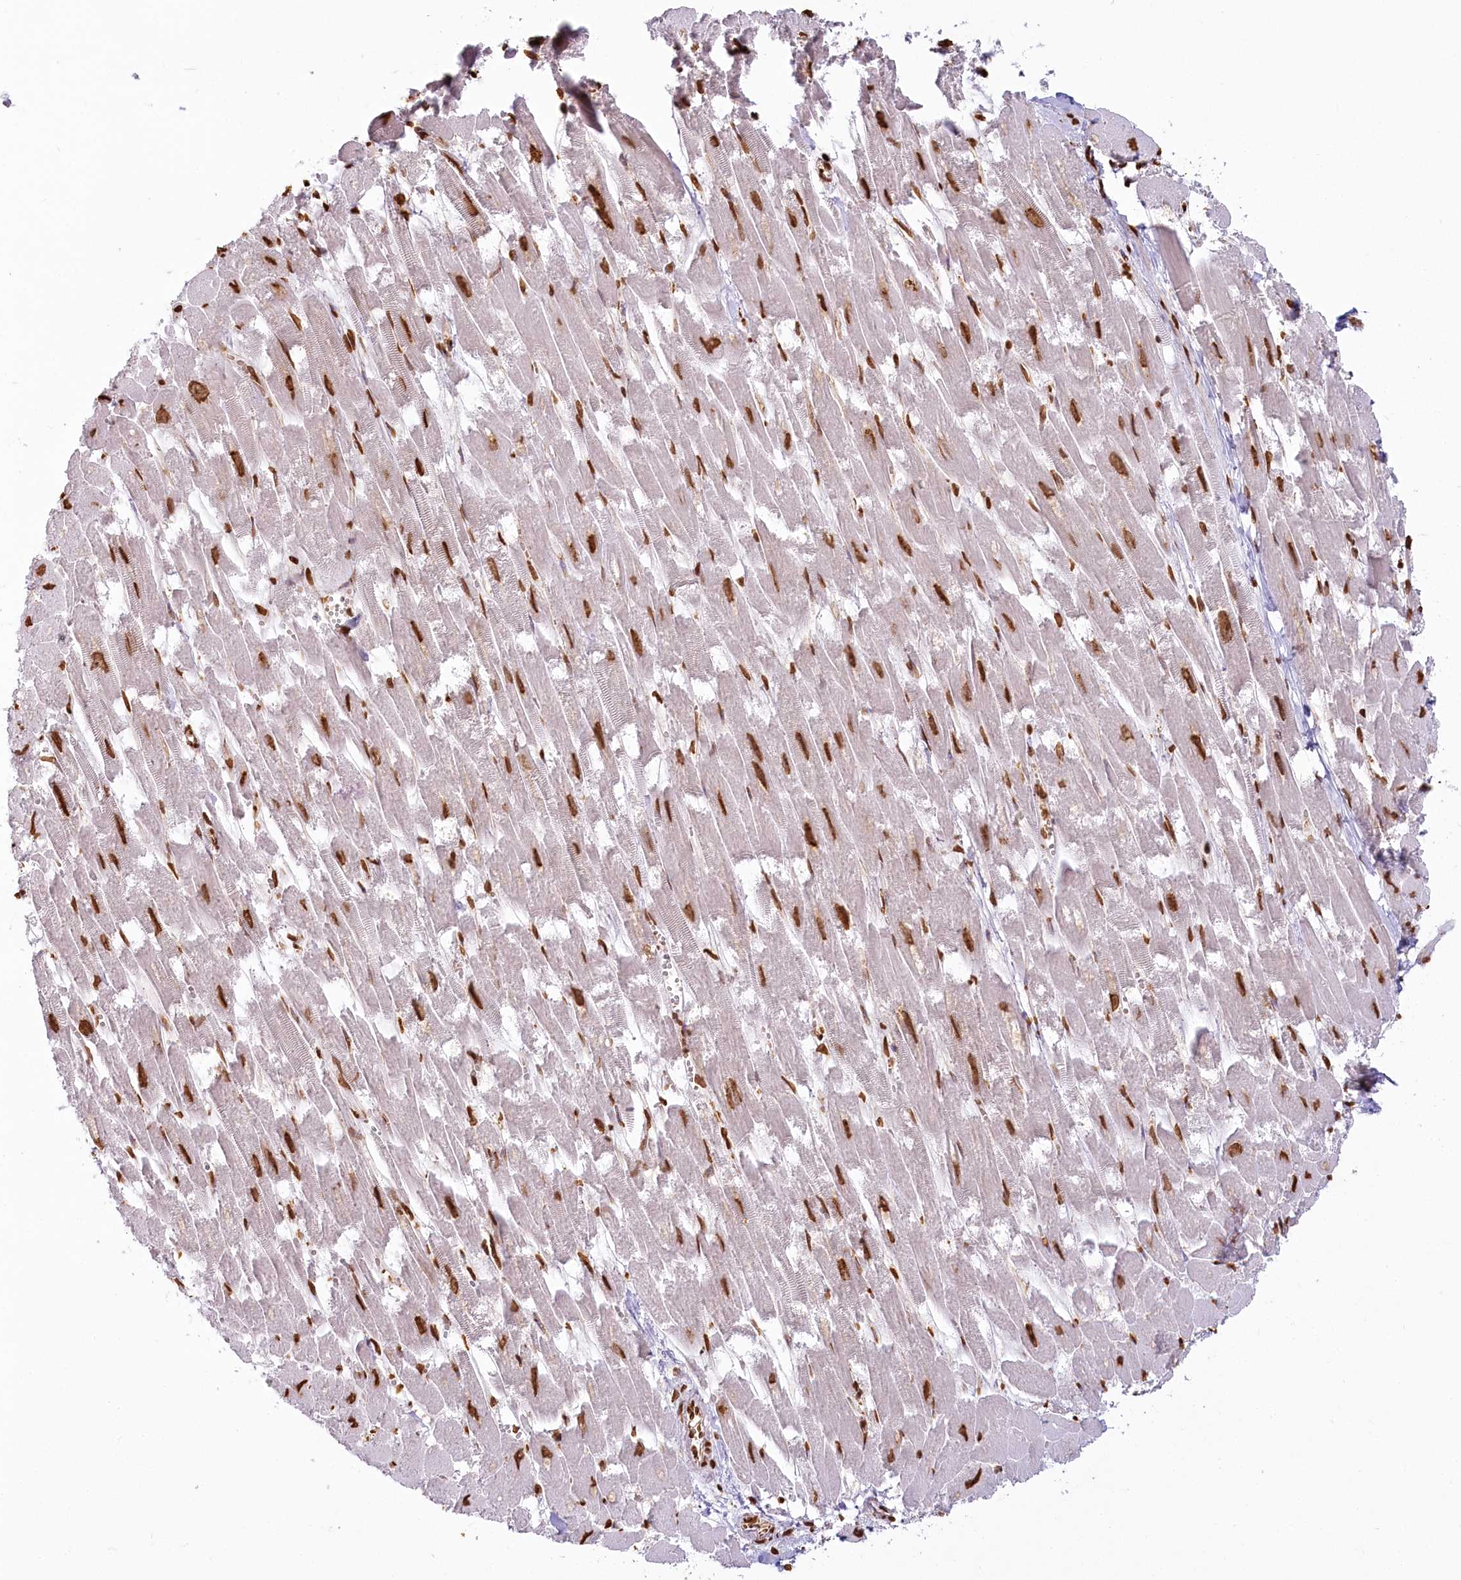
{"staining": {"intensity": "moderate", "quantity": ">75%", "location": "nuclear"}, "tissue": "heart muscle", "cell_type": "Cardiomyocytes", "image_type": "normal", "snomed": [{"axis": "morphology", "description": "Normal tissue, NOS"}, {"axis": "topography", "description": "Heart"}], "caption": "An IHC histopathology image of benign tissue is shown. Protein staining in brown labels moderate nuclear positivity in heart muscle within cardiomyocytes.", "gene": "FAM13A", "patient": {"sex": "male", "age": 54}}